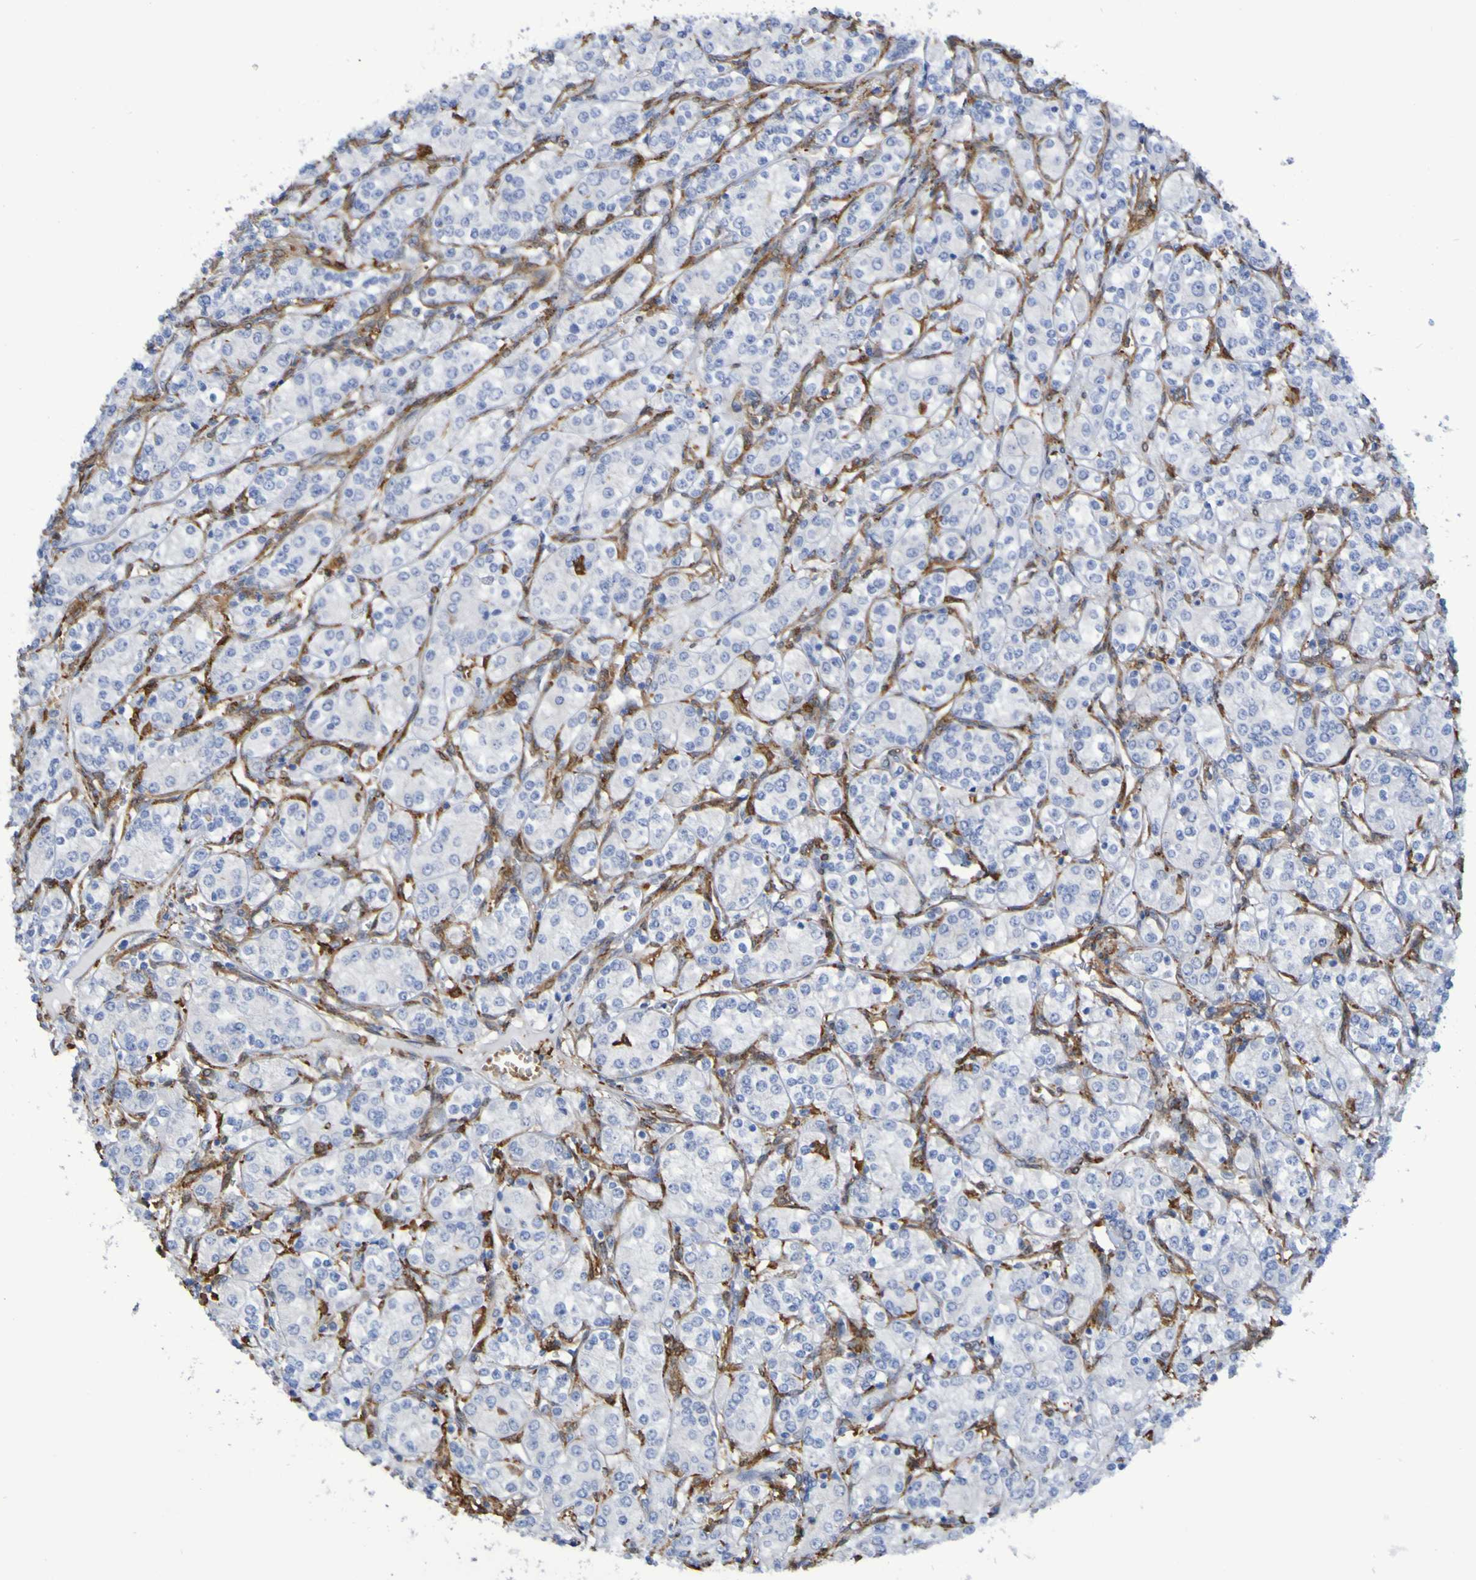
{"staining": {"intensity": "negative", "quantity": "none", "location": "none"}, "tissue": "renal cancer", "cell_type": "Tumor cells", "image_type": "cancer", "snomed": [{"axis": "morphology", "description": "Adenocarcinoma, NOS"}, {"axis": "topography", "description": "Kidney"}], "caption": "Tumor cells are negative for brown protein staining in renal cancer (adenocarcinoma). The staining was performed using DAB to visualize the protein expression in brown, while the nuclei were stained in blue with hematoxylin (Magnification: 20x).", "gene": "SCRG1", "patient": {"sex": "male", "age": 77}}